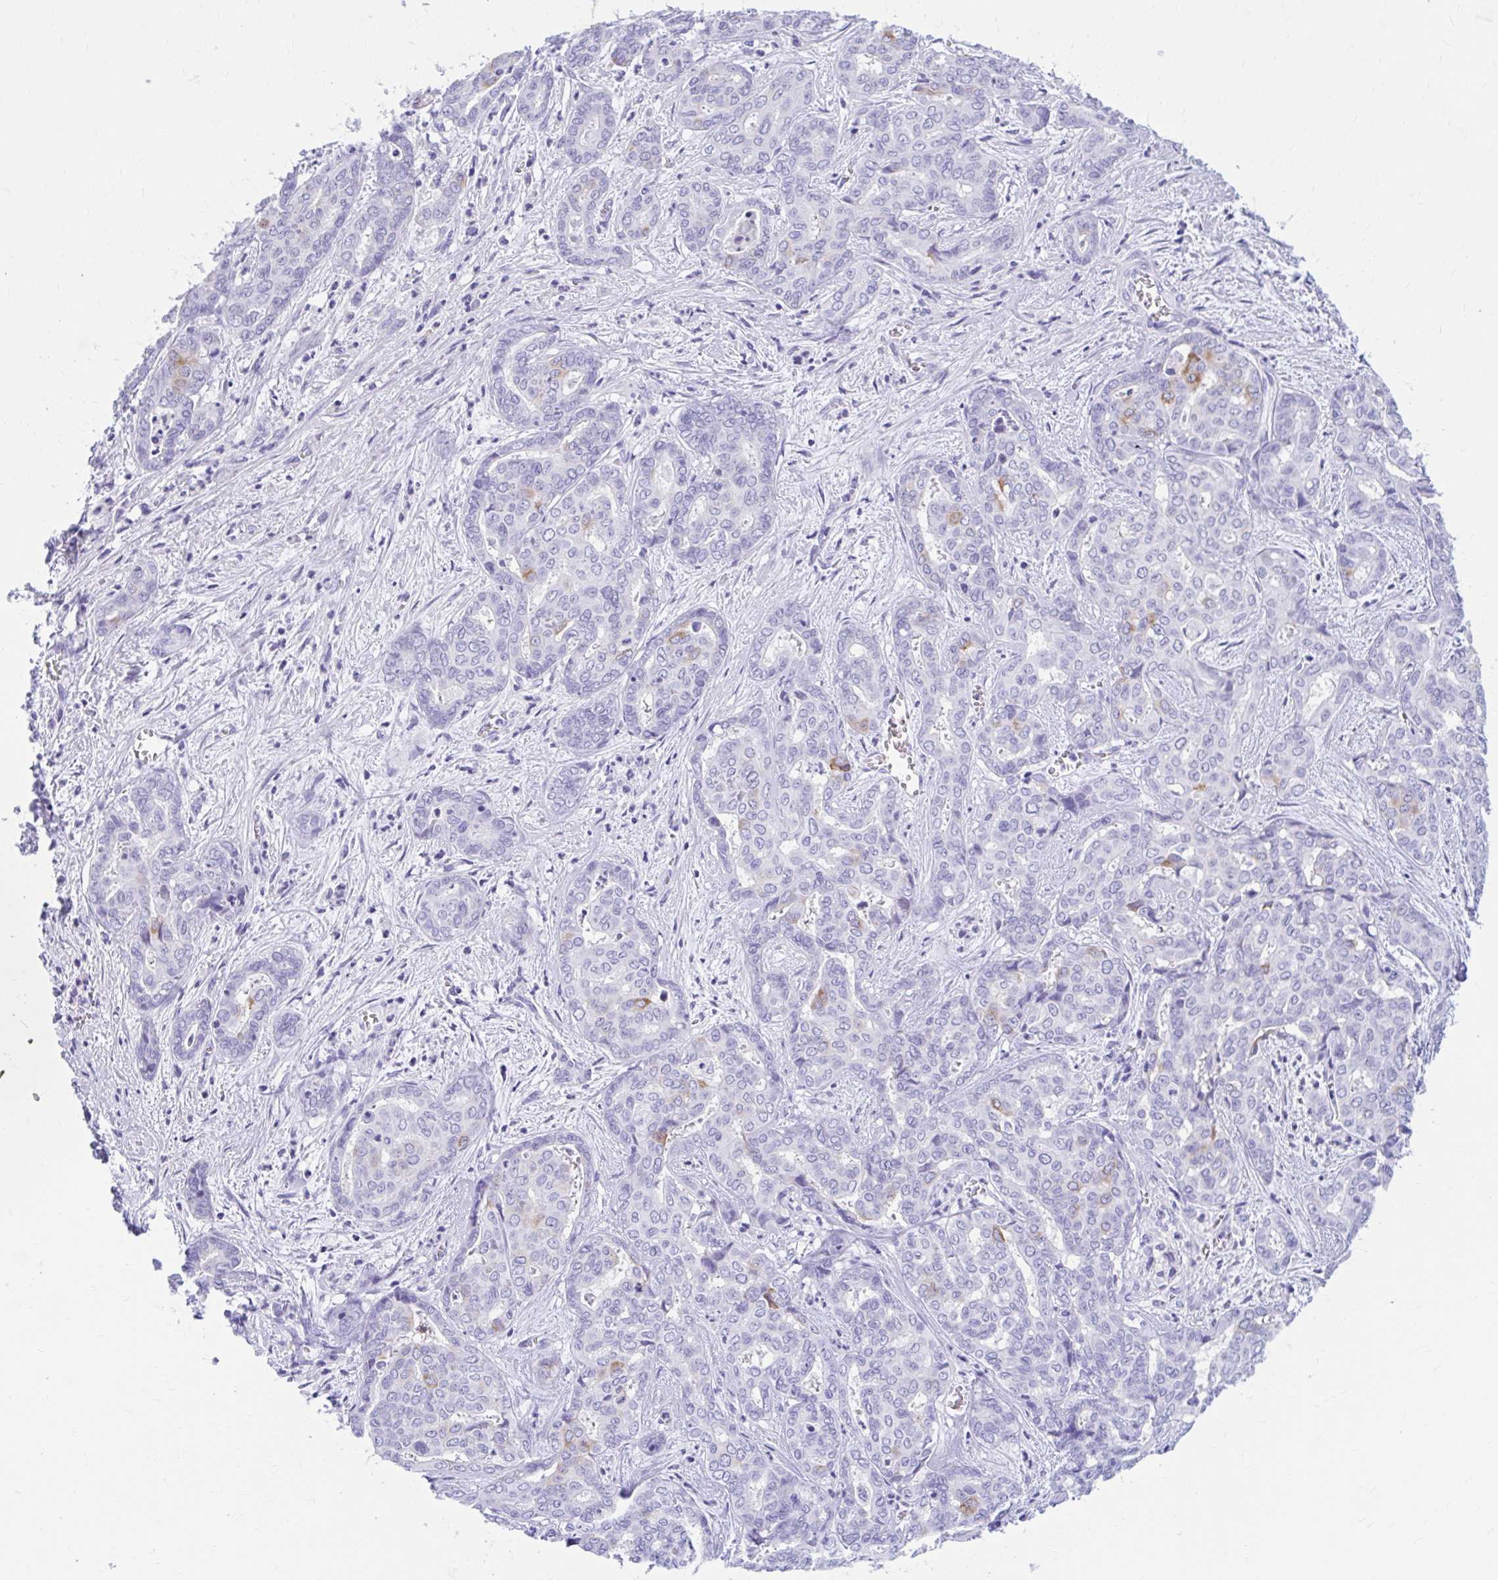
{"staining": {"intensity": "moderate", "quantity": "<25%", "location": "cytoplasmic/membranous"}, "tissue": "liver cancer", "cell_type": "Tumor cells", "image_type": "cancer", "snomed": [{"axis": "morphology", "description": "Cholangiocarcinoma"}, {"axis": "topography", "description": "Liver"}], "caption": "Immunohistochemistry staining of cholangiocarcinoma (liver), which exhibits low levels of moderate cytoplasmic/membranous positivity in approximately <25% of tumor cells indicating moderate cytoplasmic/membranous protein positivity. The staining was performed using DAB (brown) for protein detection and nuclei were counterstained in hematoxylin (blue).", "gene": "NSG2", "patient": {"sex": "female", "age": 64}}